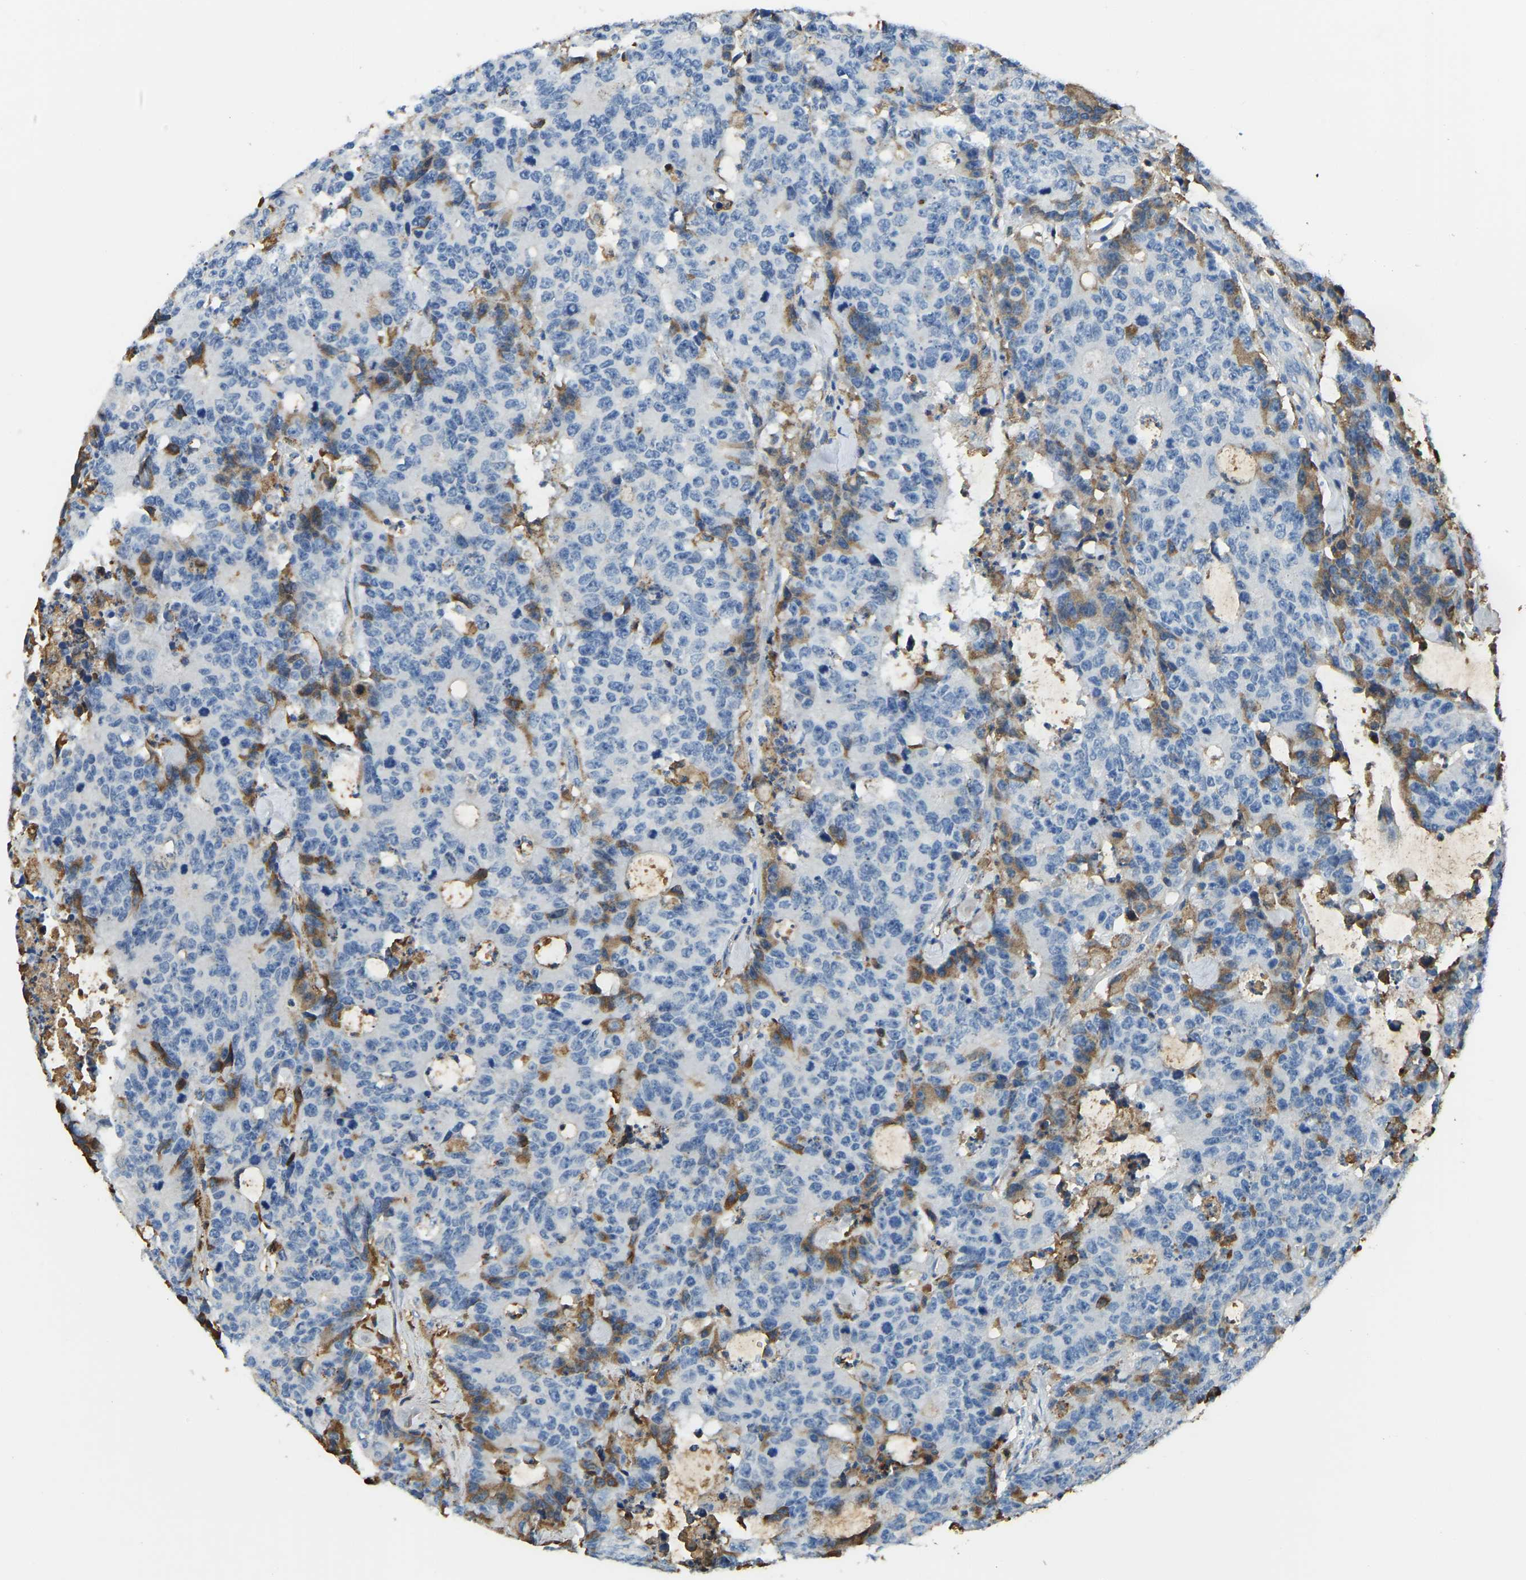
{"staining": {"intensity": "negative", "quantity": "none", "location": "none"}, "tissue": "colorectal cancer", "cell_type": "Tumor cells", "image_type": "cancer", "snomed": [{"axis": "morphology", "description": "Adenocarcinoma, NOS"}, {"axis": "topography", "description": "Colon"}], "caption": "Tumor cells are negative for brown protein staining in adenocarcinoma (colorectal).", "gene": "THBS4", "patient": {"sex": "female", "age": 86}}